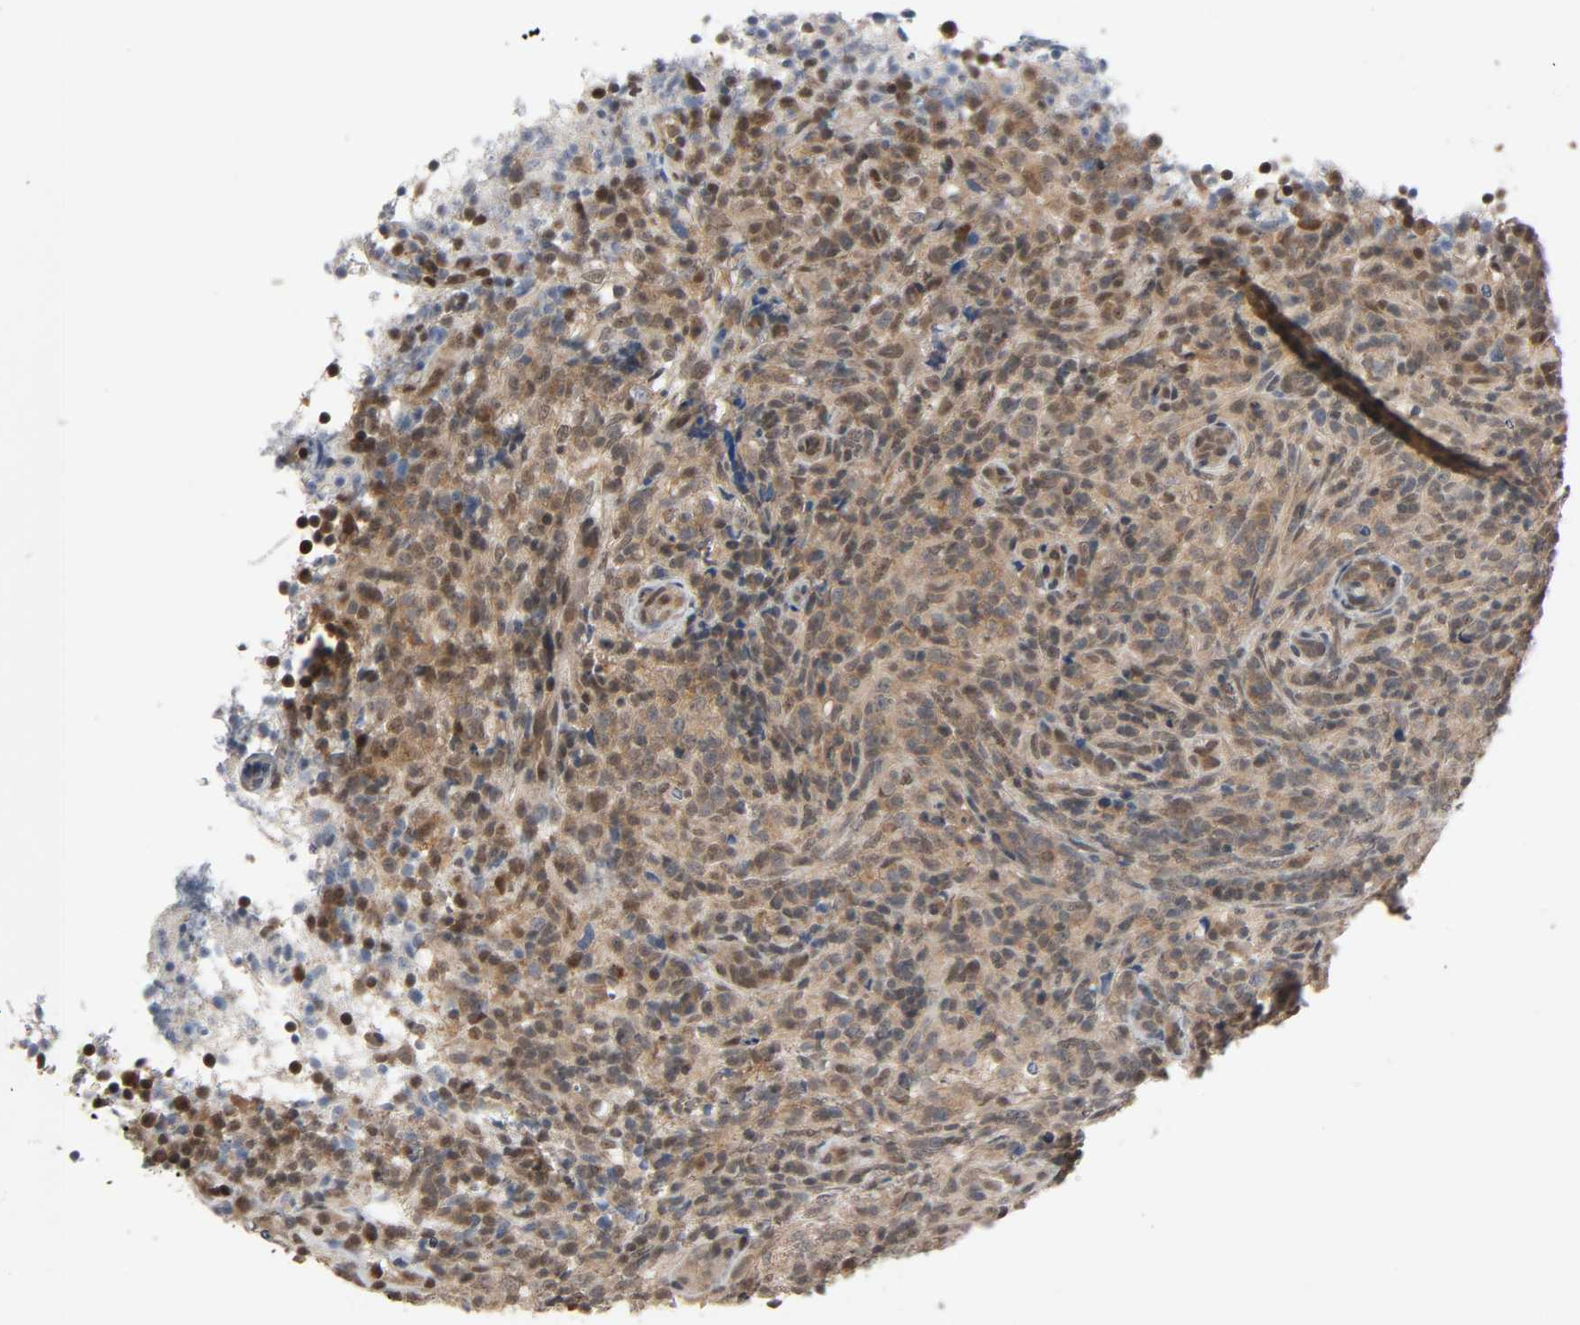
{"staining": {"intensity": "moderate", "quantity": "25%-75%", "location": "cytoplasmic/membranous,nuclear"}, "tissue": "lymphoma", "cell_type": "Tumor cells", "image_type": "cancer", "snomed": [{"axis": "morphology", "description": "Malignant lymphoma, non-Hodgkin's type, High grade"}, {"axis": "topography", "description": "Lymph node"}], "caption": "Immunohistochemical staining of human lymphoma demonstrates medium levels of moderate cytoplasmic/membranous and nuclear expression in approximately 25%-75% of tumor cells. The protein of interest is shown in brown color, while the nuclei are stained blue.", "gene": "NEDD8", "patient": {"sex": "female", "age": 76}}